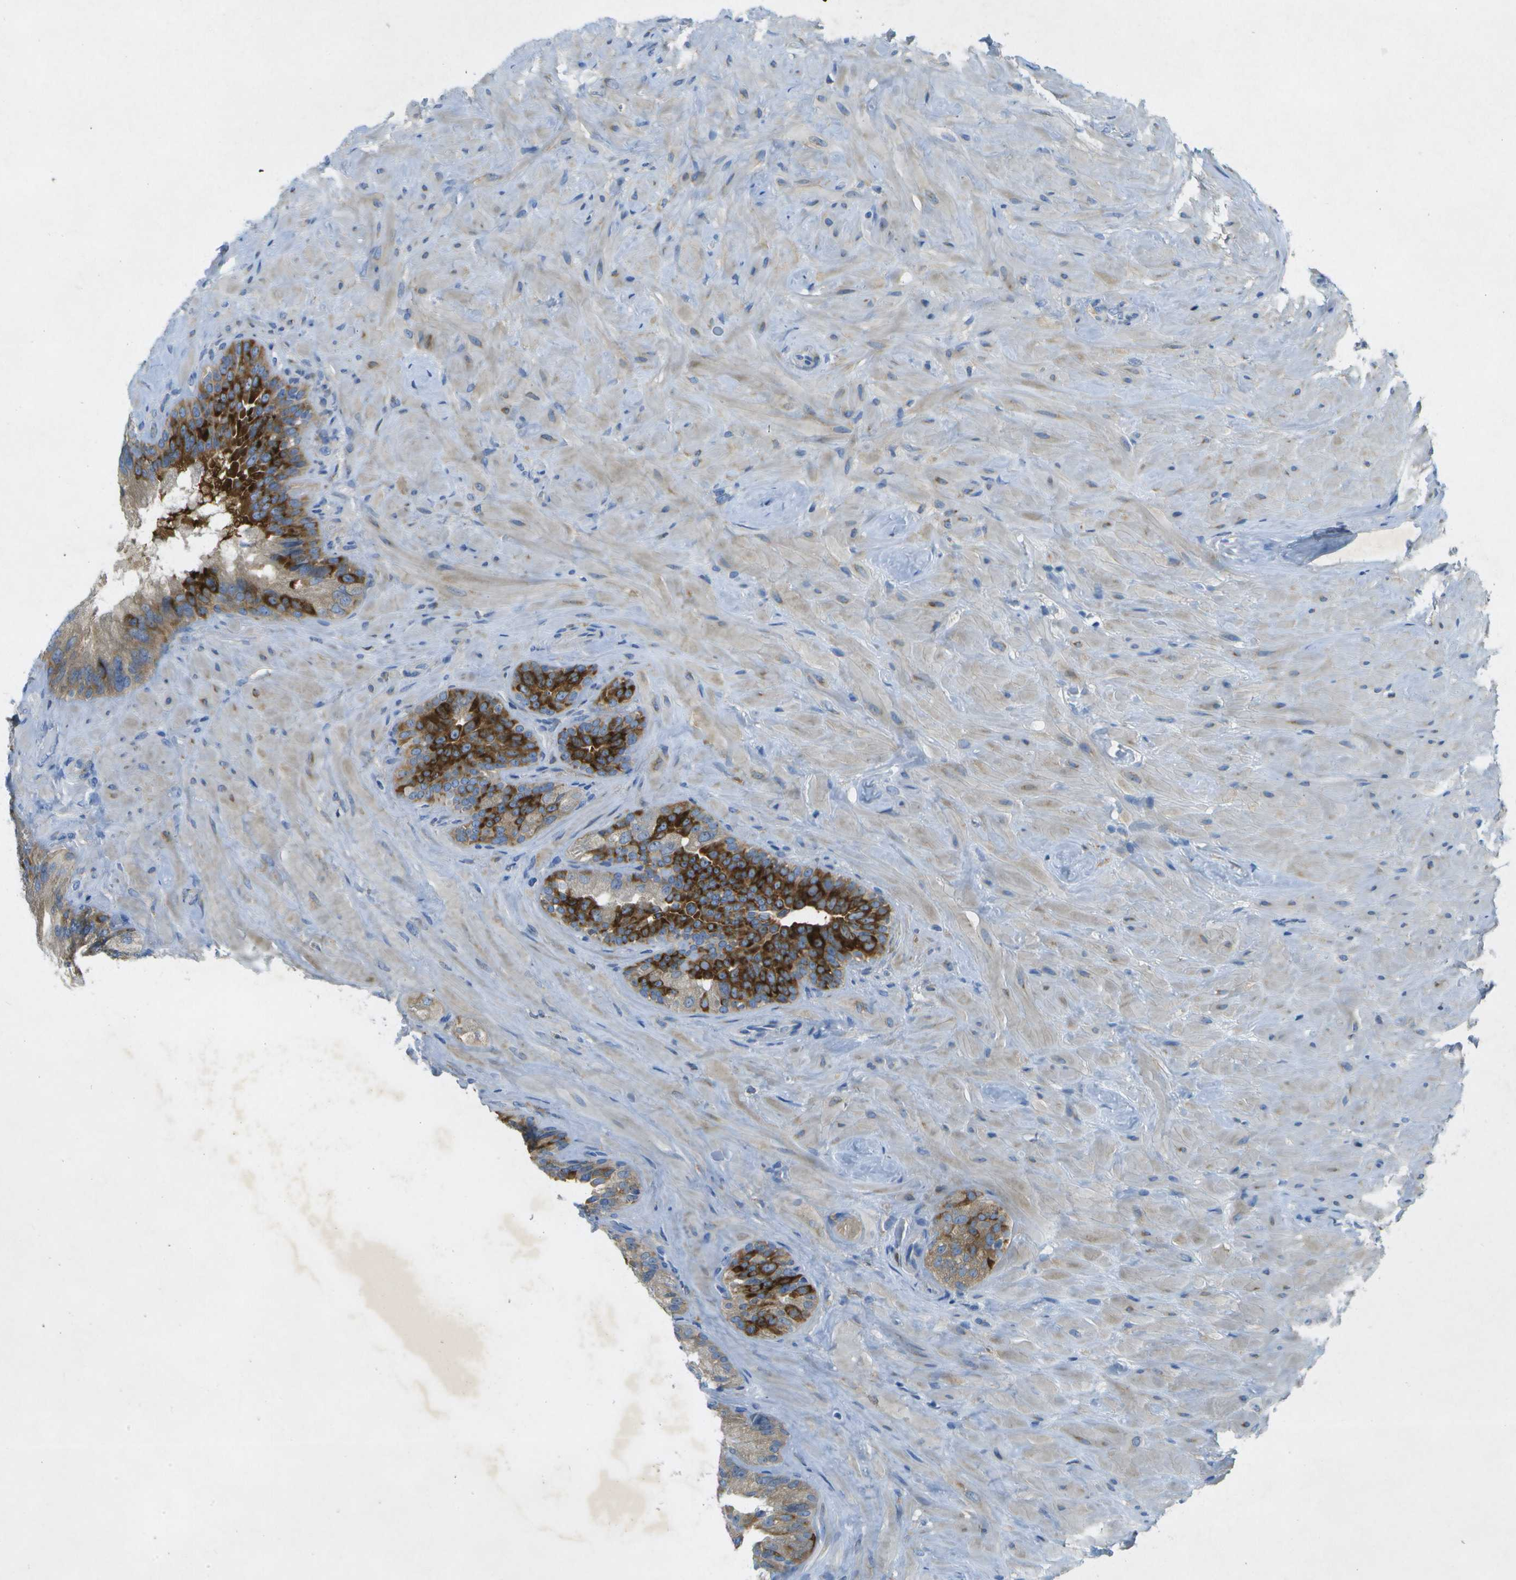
{"staining": {"intensity": "strong", "quantity": "25%-75%", "location": "cytoplasmic/membranous"}, "tissue": "seminal vesicle", "cell_type": "Glandular cells", "image_type": "normal", "snomed": [{"axis": "morphology", "description": "Normal tissue, NOS"}, {"axis": "topography", "description": "Seminal veicle"}], "caption": "Immunohistochemistry of unremarkable human seminal vesicle reveals high levels of strong cytoplasmic/membranous staining in about 25%-75% of glandular cells.", "gene": "WNK2", "patient": {"sex": "male", "age": 68}}